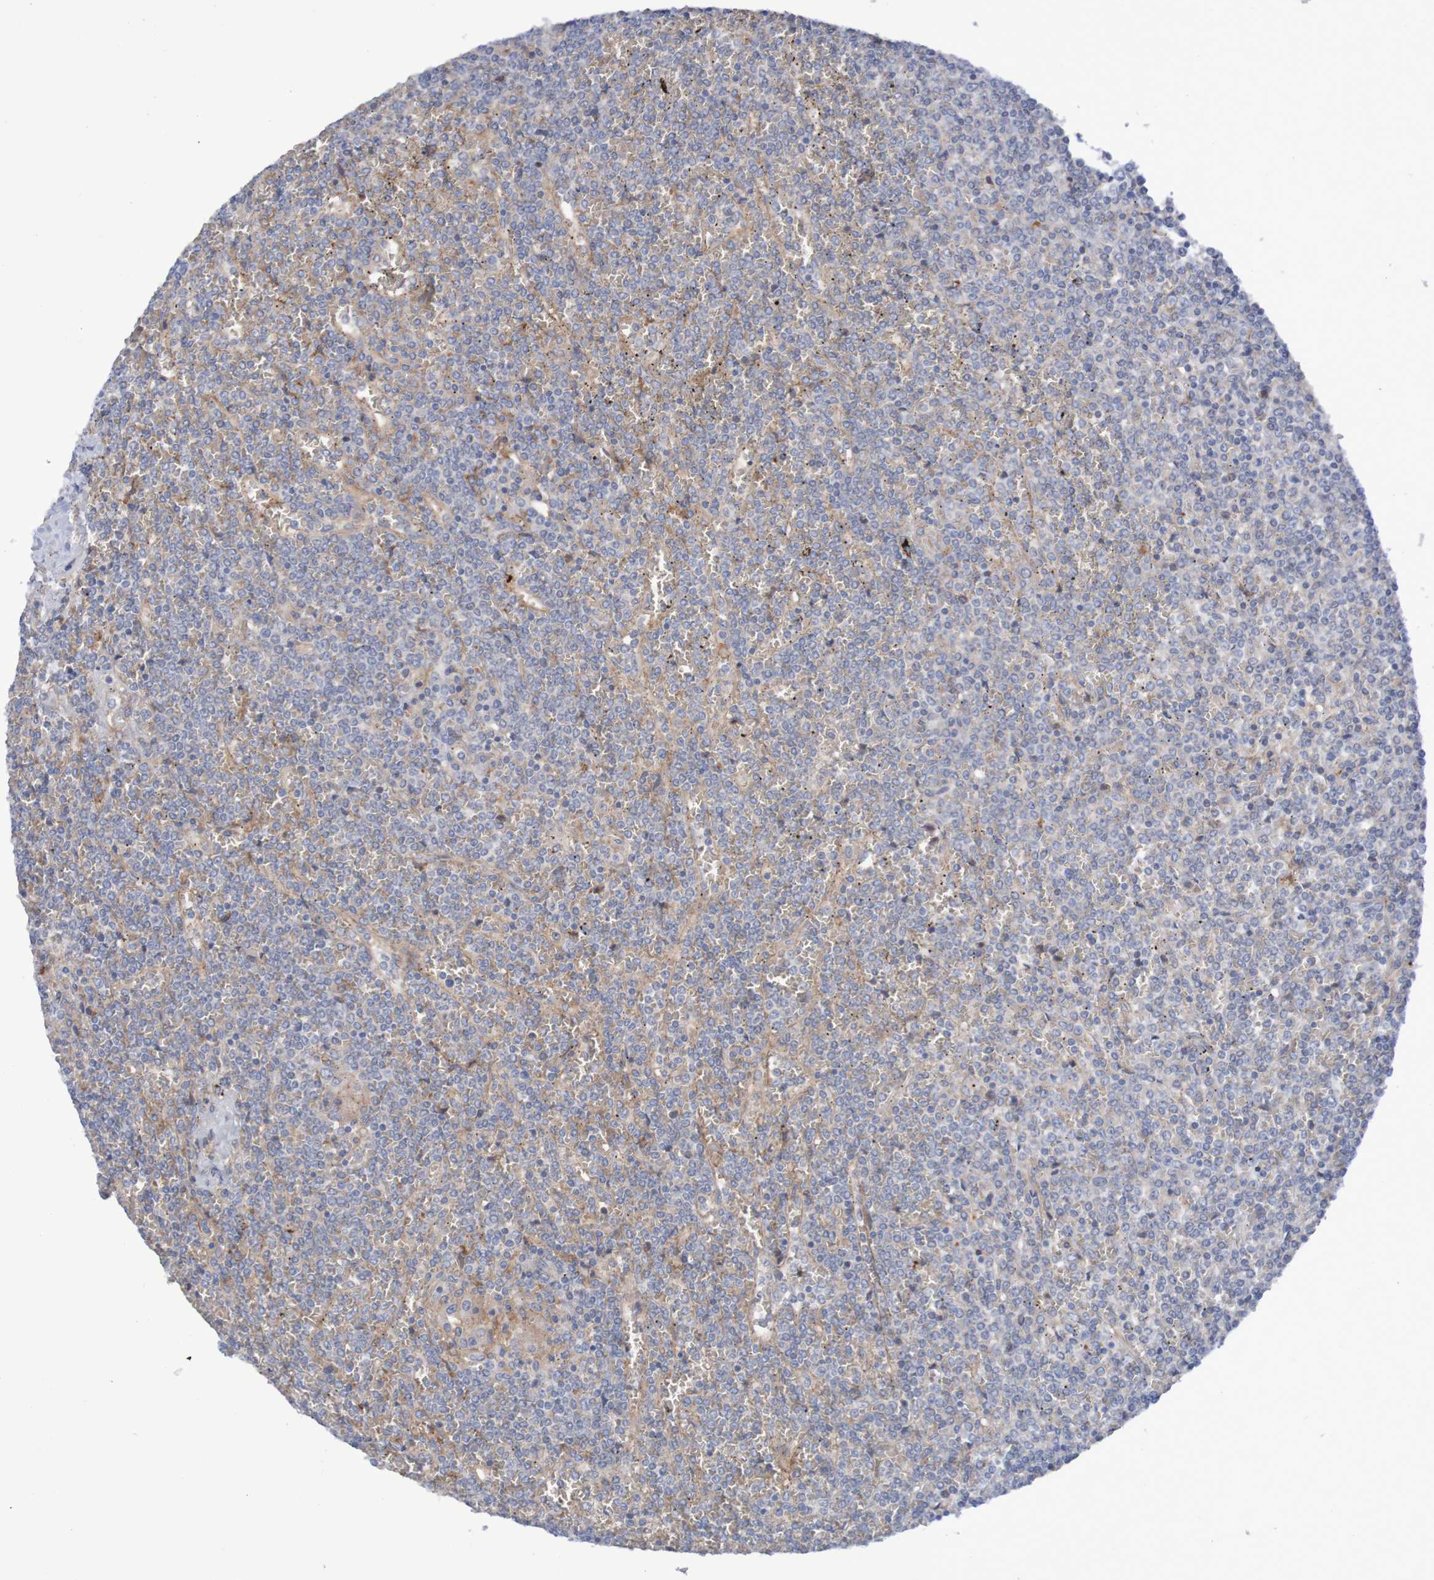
{"staining": {"intensity": "weak", "quantity": "<25%", "location": "cytoplasmic/membranous"}, "tissue": "lymphoma", "cell_type": "Tumor cells", "image_type": "cancer", "snomed": [{"axis": "morphology", "description": "Malignant lymphoma, non-Hodgkin's type, Low grade"}, {"axis": "topography", "description": "Spleen"}], "caption": "Malignant lymphoma, non-Hodgkin's type (low-grade) stained for a protein using immunohistochemistry shows no staining tumor cells.", "gene": "NECTIN2", "patient": {"sex": "female", "age": 19}}